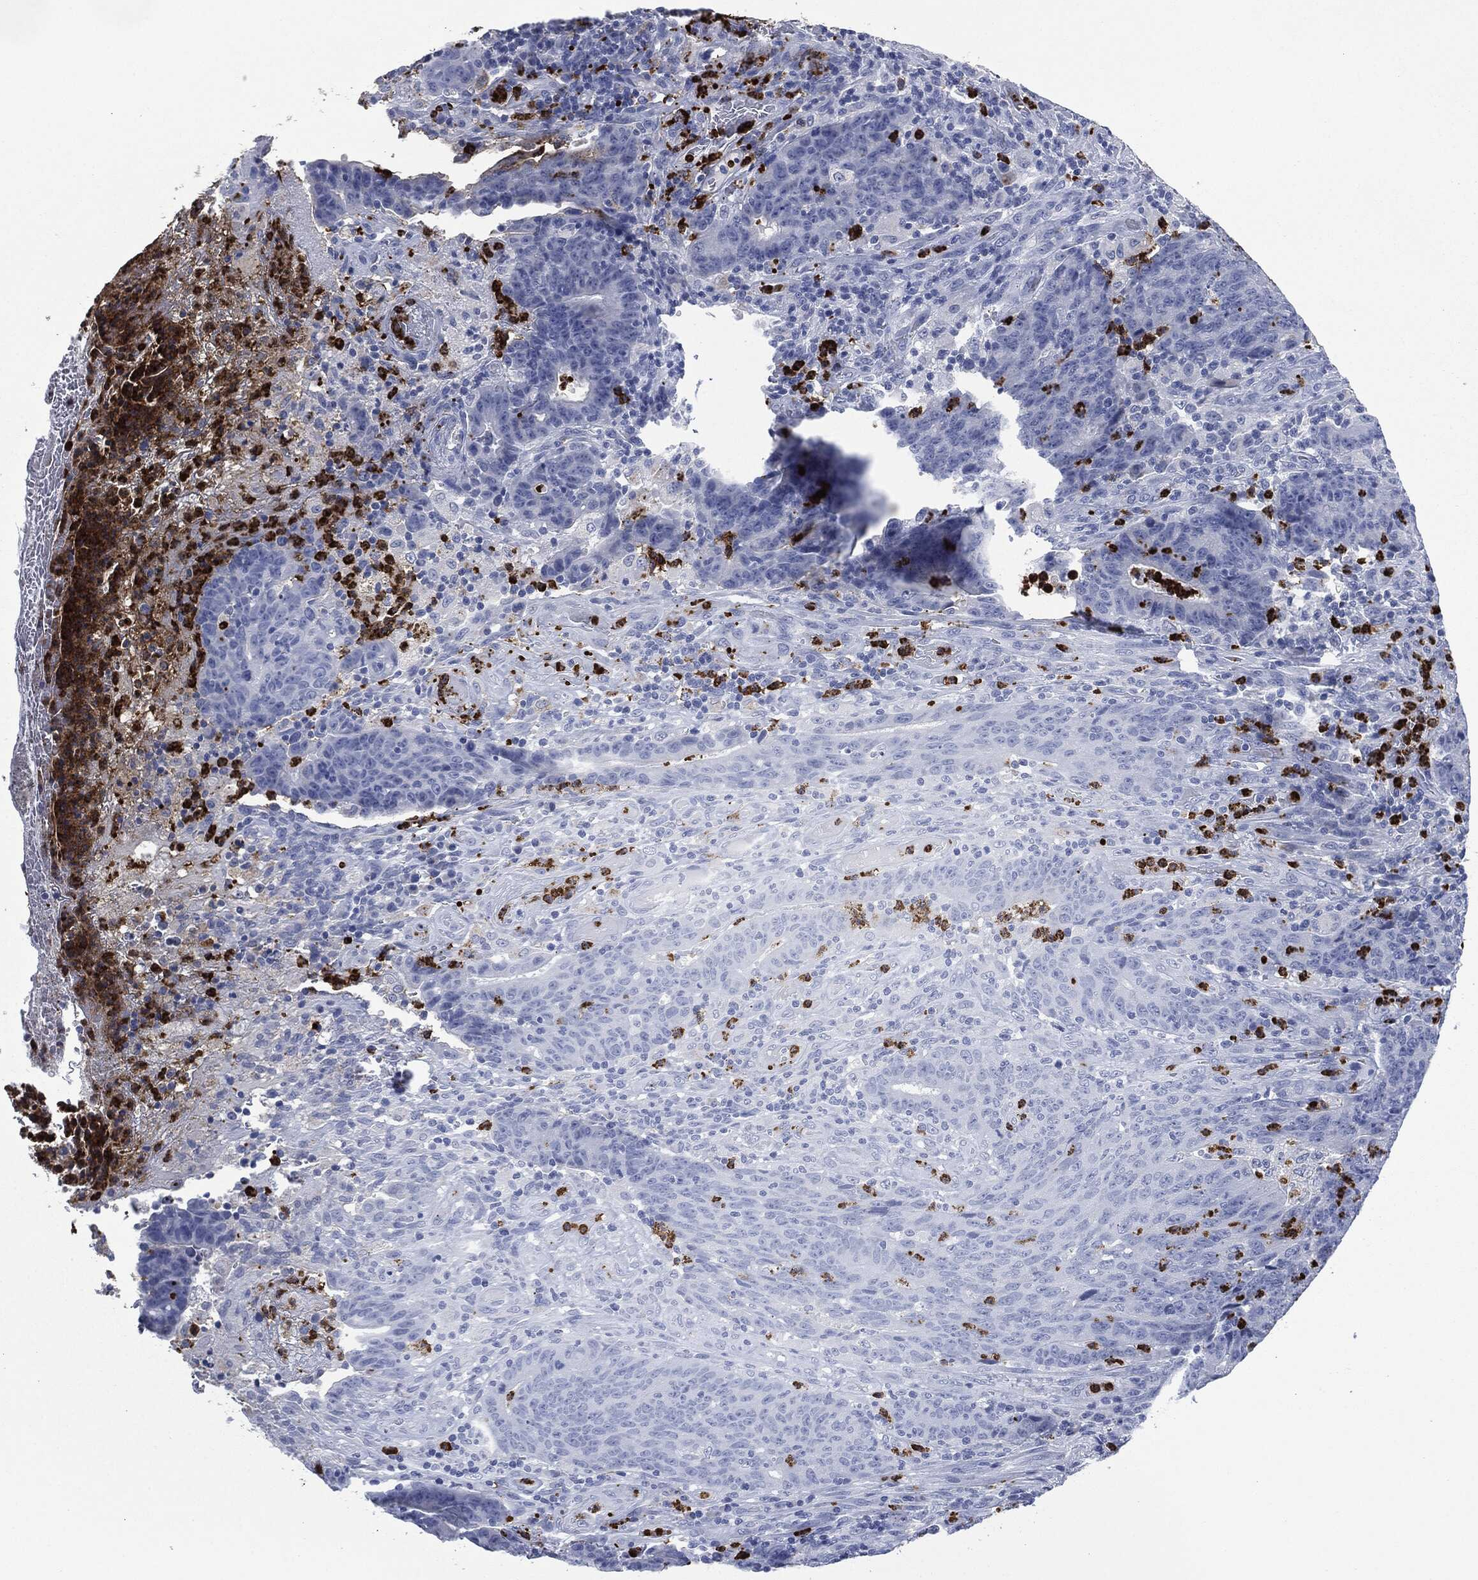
{"staining": {"intensity": "negative", "quantity": "none", "location": "none"}, "tissue": "colorectal cancer", "cell_type": "Tumor cells", "image_type": "cancer", "snomed": [{"axis": "morphology", "description": "Adenocarcinoma, NOS"}, {"axis": "topography", "description": "Colon"}], "caption": "Micrograph shows no protein positivity in tumor cells of colorectal cancer (adenocarcinoma) tissue.", "gene": "CEACAM8", "patient": {"sex": "female", "age": 75}}